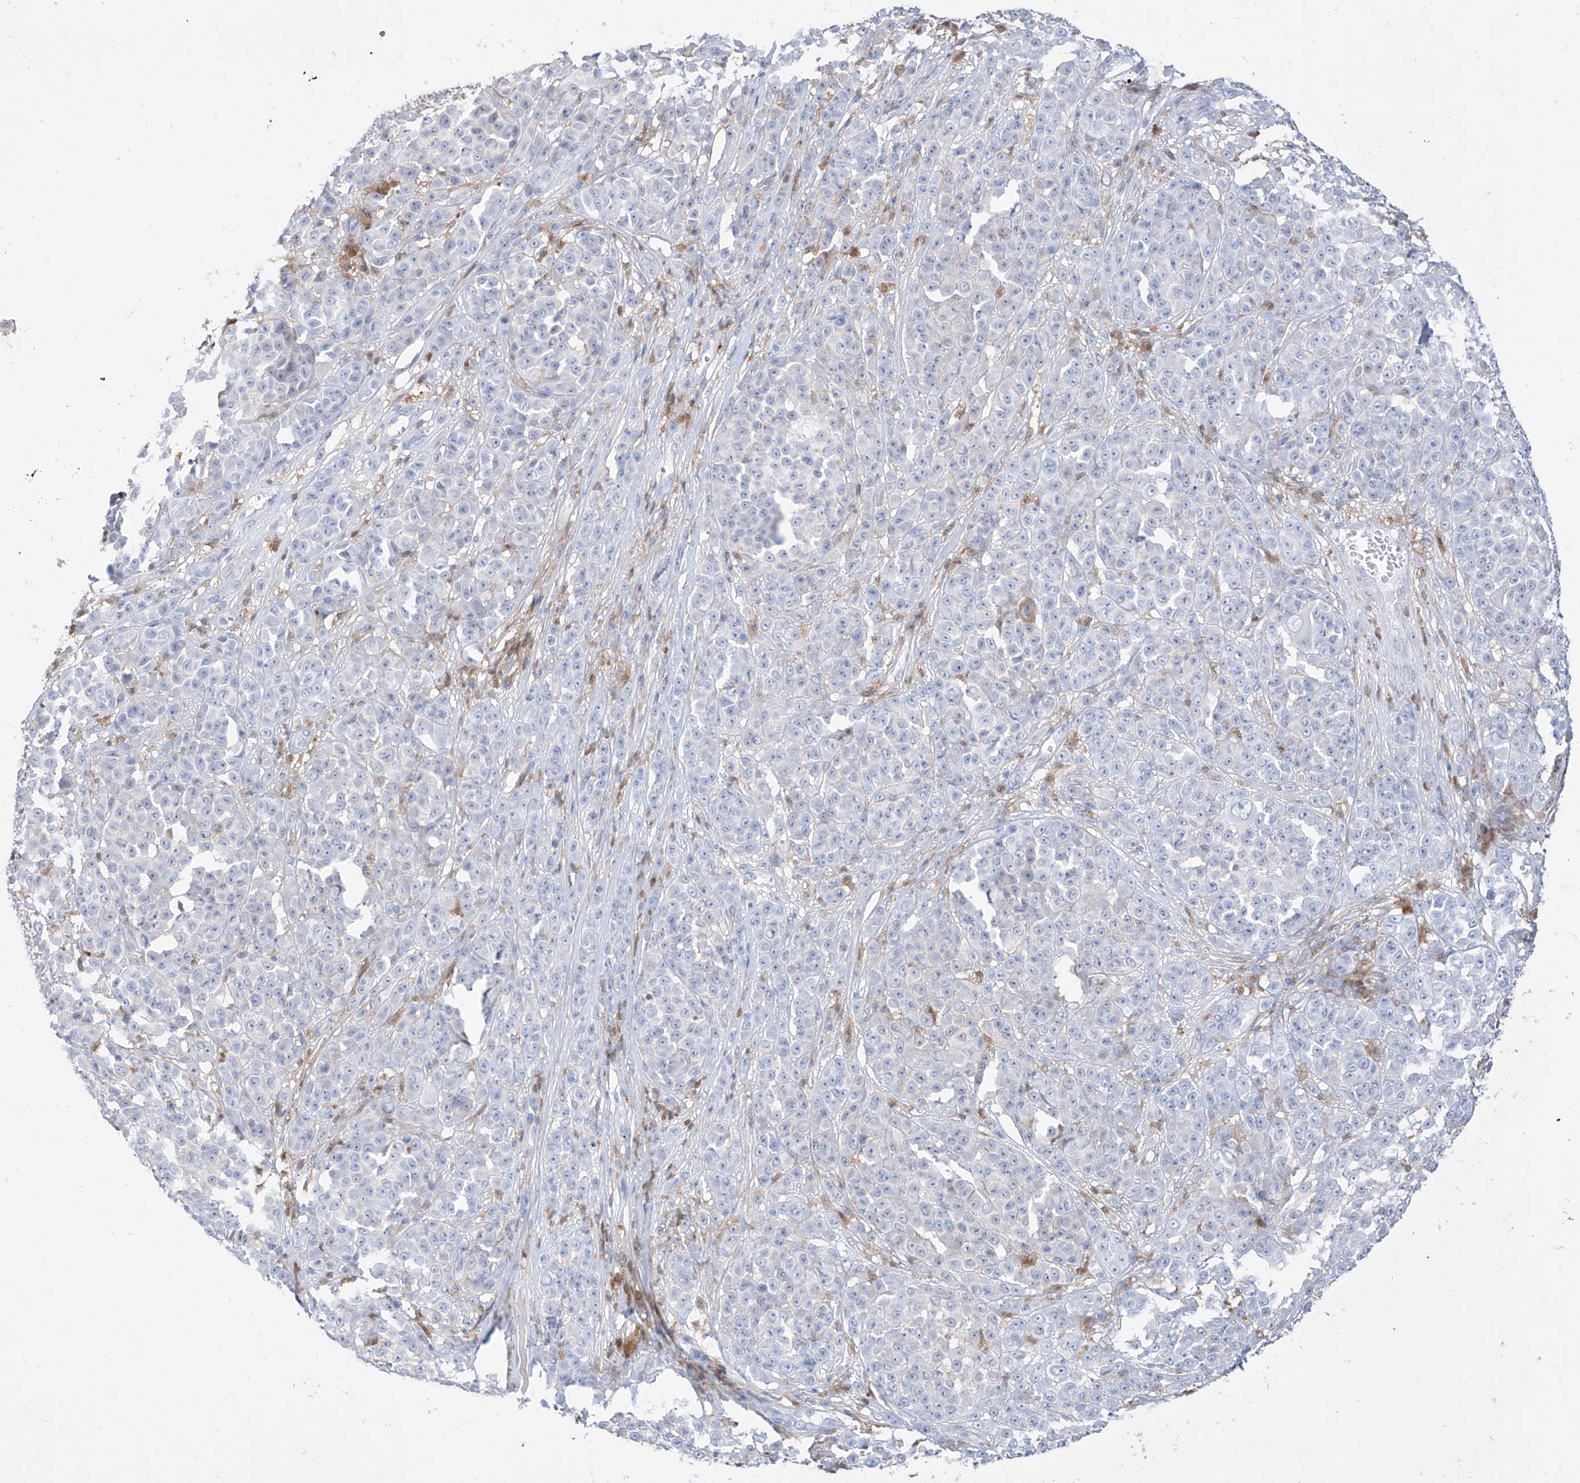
{"staining": {"intensity": "negative", "quantity": "none", "location": "none"}, "tissue": "melanoma", "cell_type": "Tumor cells", "image_type": "cancer", "snomed": [{"axis": "morphology", "description": "Malignant melanoma, NOS"}, {"axis": "topography", "description": "Skin"}], "caption": "Micrograph shows no protein positivity in tumor cells of melanoma tissue.", "gene": "PDXK", "patient": {"sex": "female", "age": 94}}